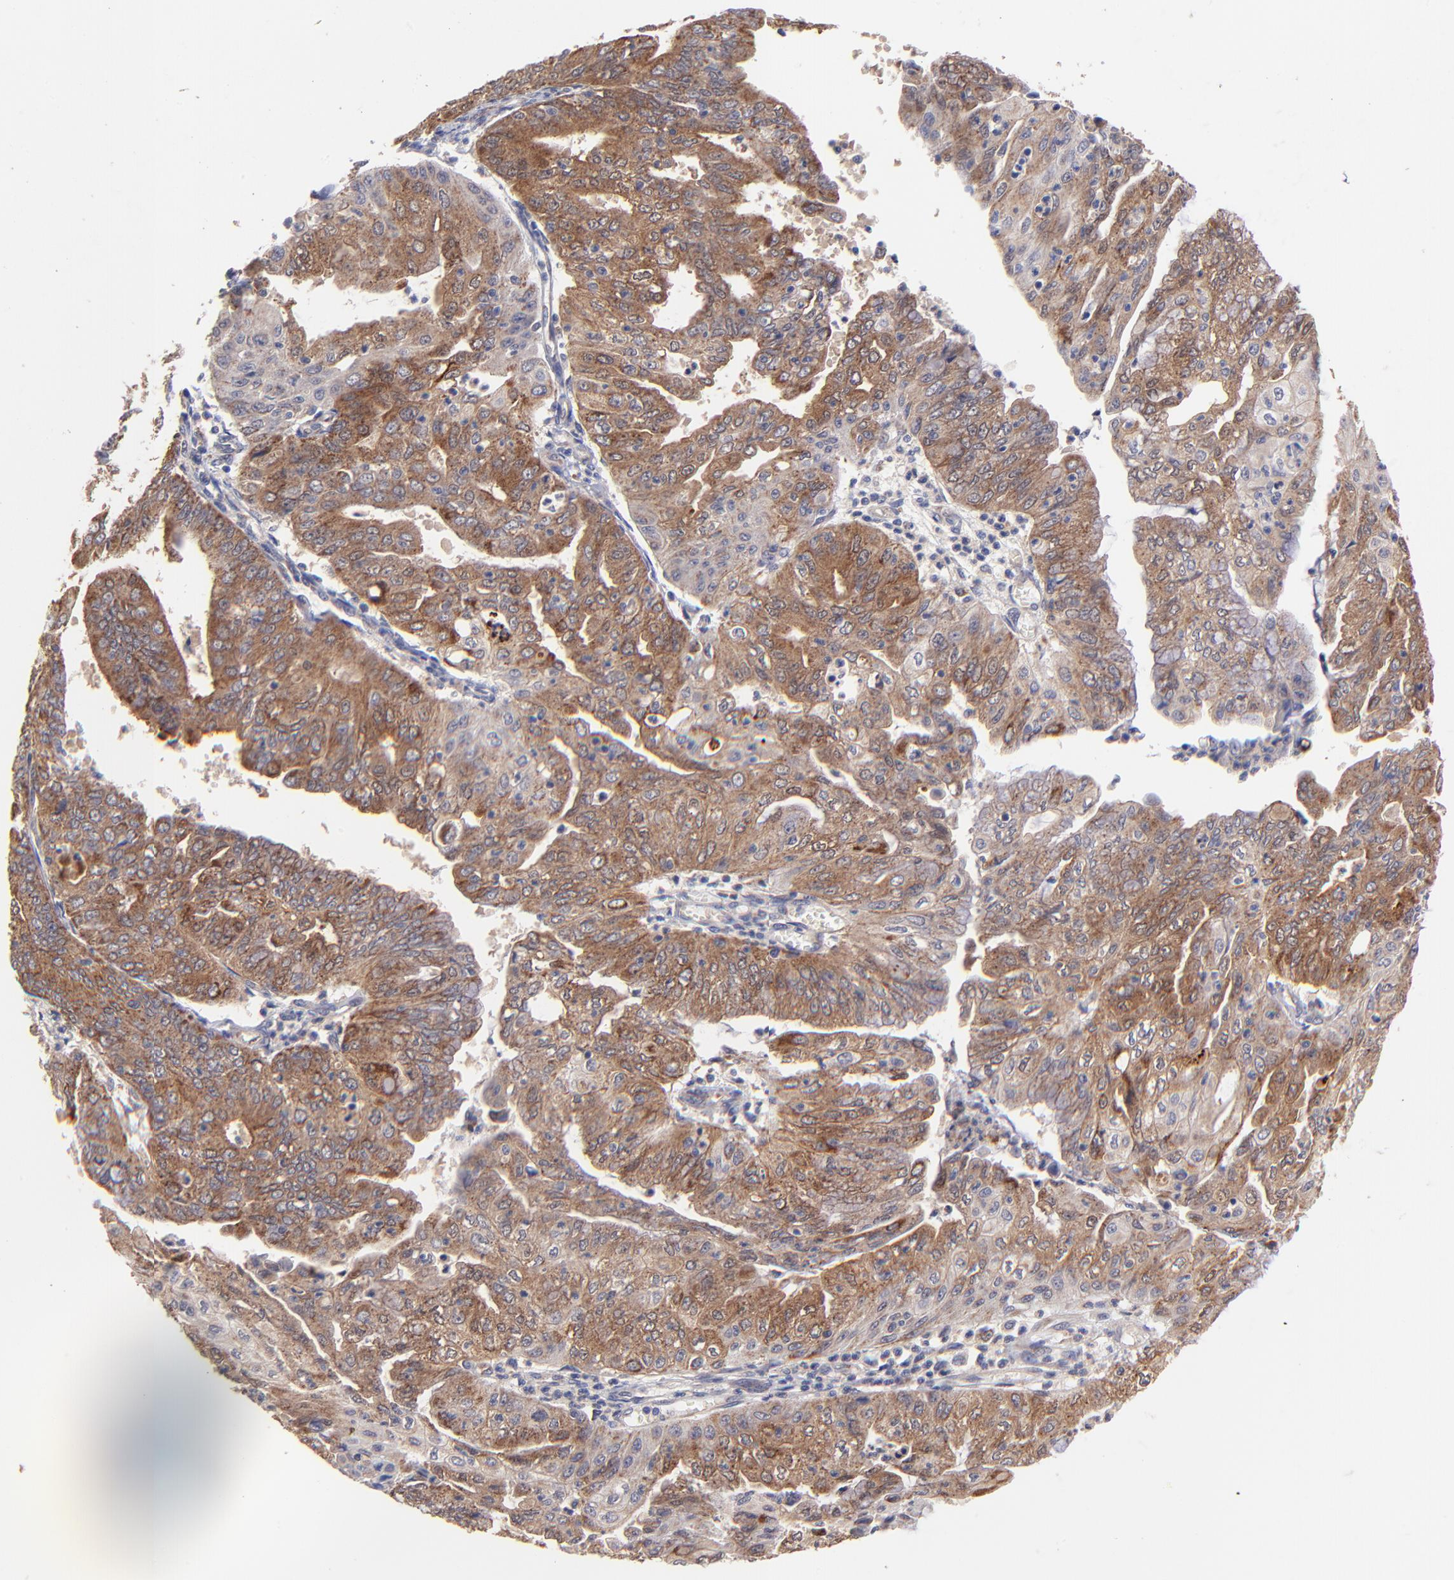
{"staining": {"intensity": "strong", "quantity": ">75%", "location": "cytoplasmic/membranous"}, "tissue": "endometrial cancer", "cell_type": "Tumor cells", "image_type": "cancer", "snomed": [{"axis": "morphology", "description": "Adenocarcinoma, NOS"}, {"axis": "topography", "description": "Endometrium"}], "caption": "Protein staining exhibits strong cytoplasmic/membranous expression in about >75% of tumor cells in endometrial adenocarcinoma.", "gene": "BAIAP2L2", "patient": {"sex": "female", "age": 79}}